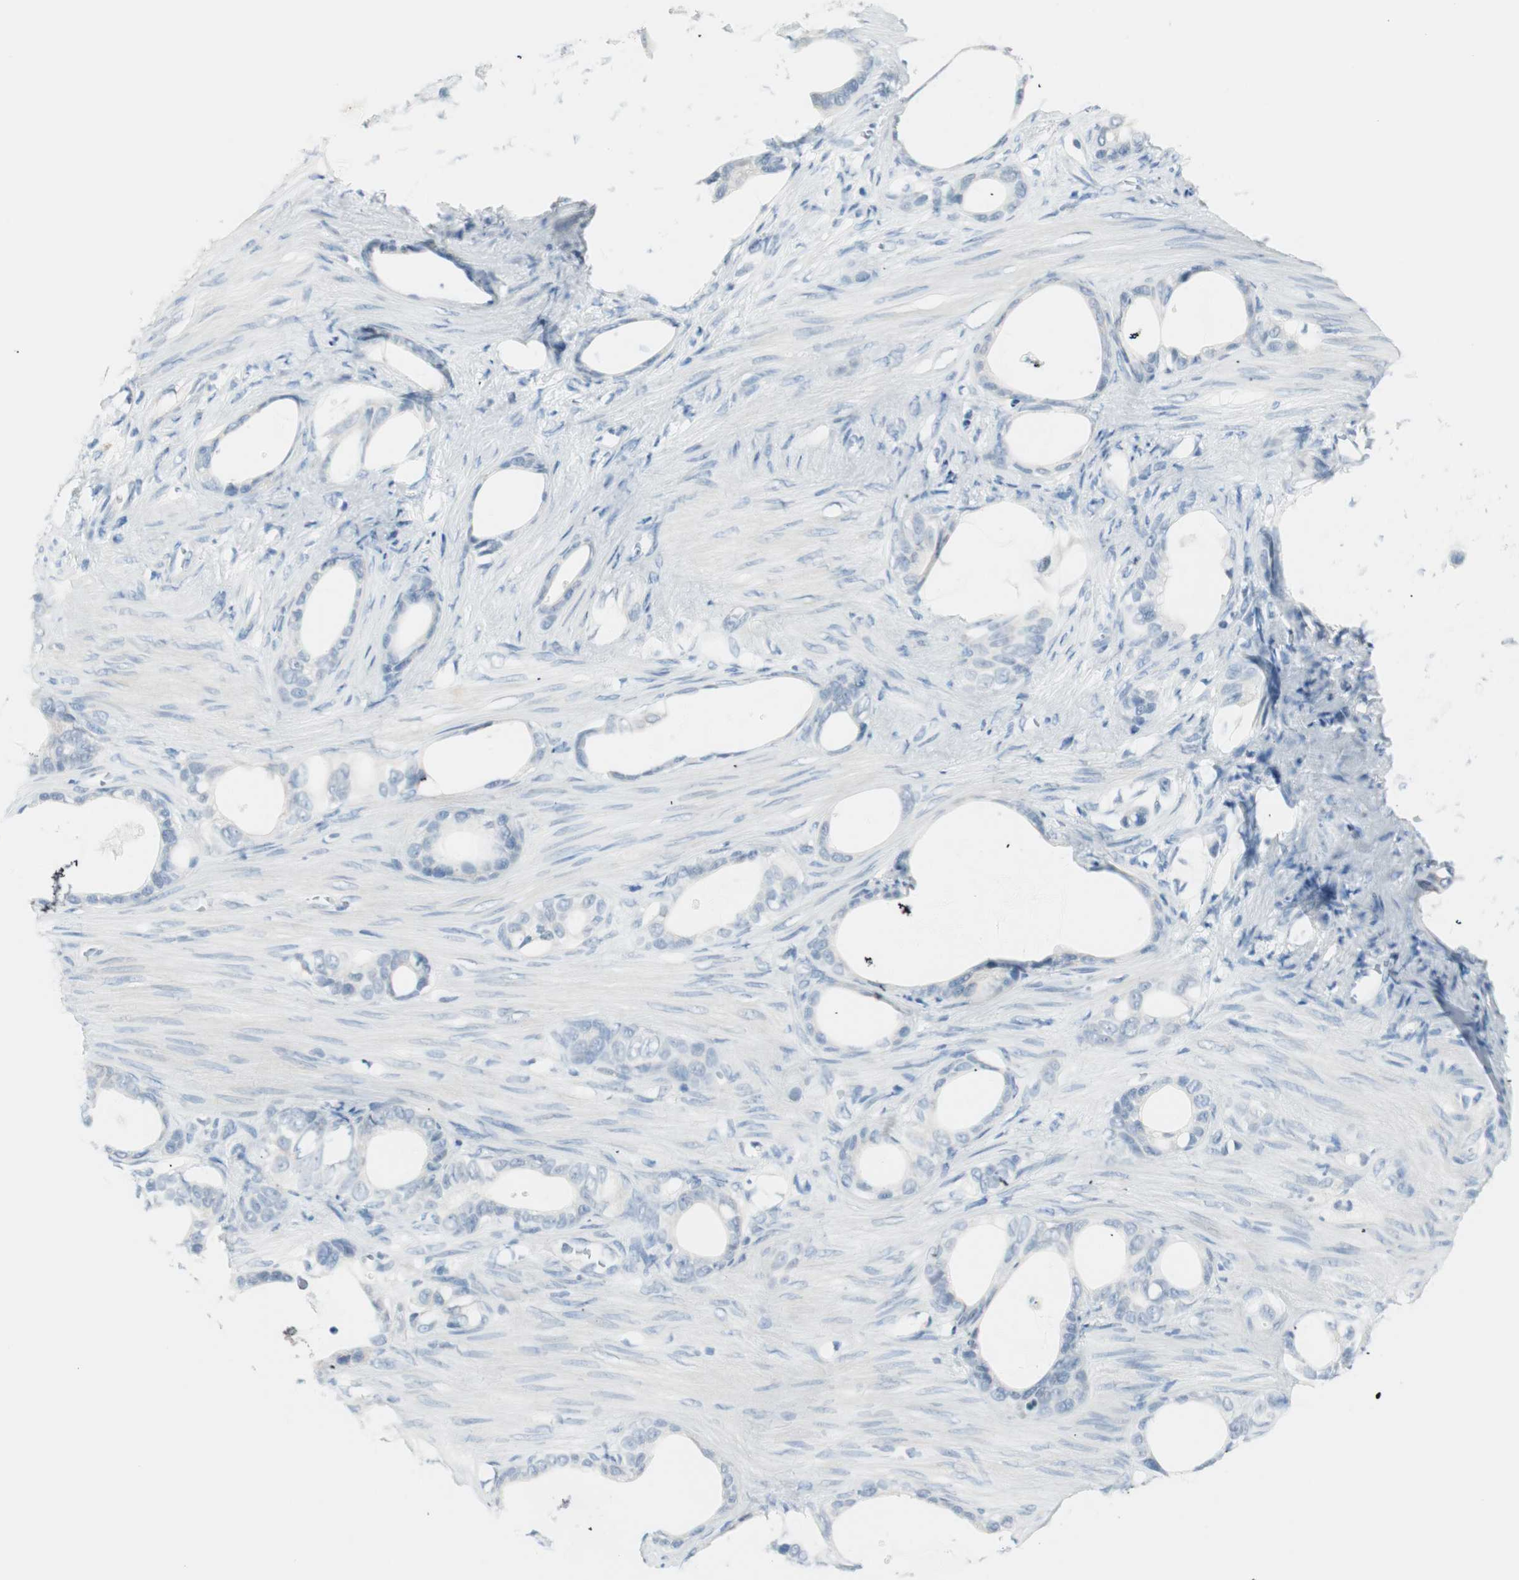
{"staining": {"intensity": "negative", "quantity": "none", "location": "none"}, "tissue": "stomach cancer", "cell_type": "Tumor cells", "image_type": "cancer", "snomed": [{"axis": "morphology", "description": "Adenocarcinoma, NOS"}, {"axis": "topography", "description": "Stomach"}], "caption": "Tumor cells are negative for brown protein staining in stomach adenocarcinoma.", "gene": "MLLT10", "patient": {"sex": "female", "age": 75}}